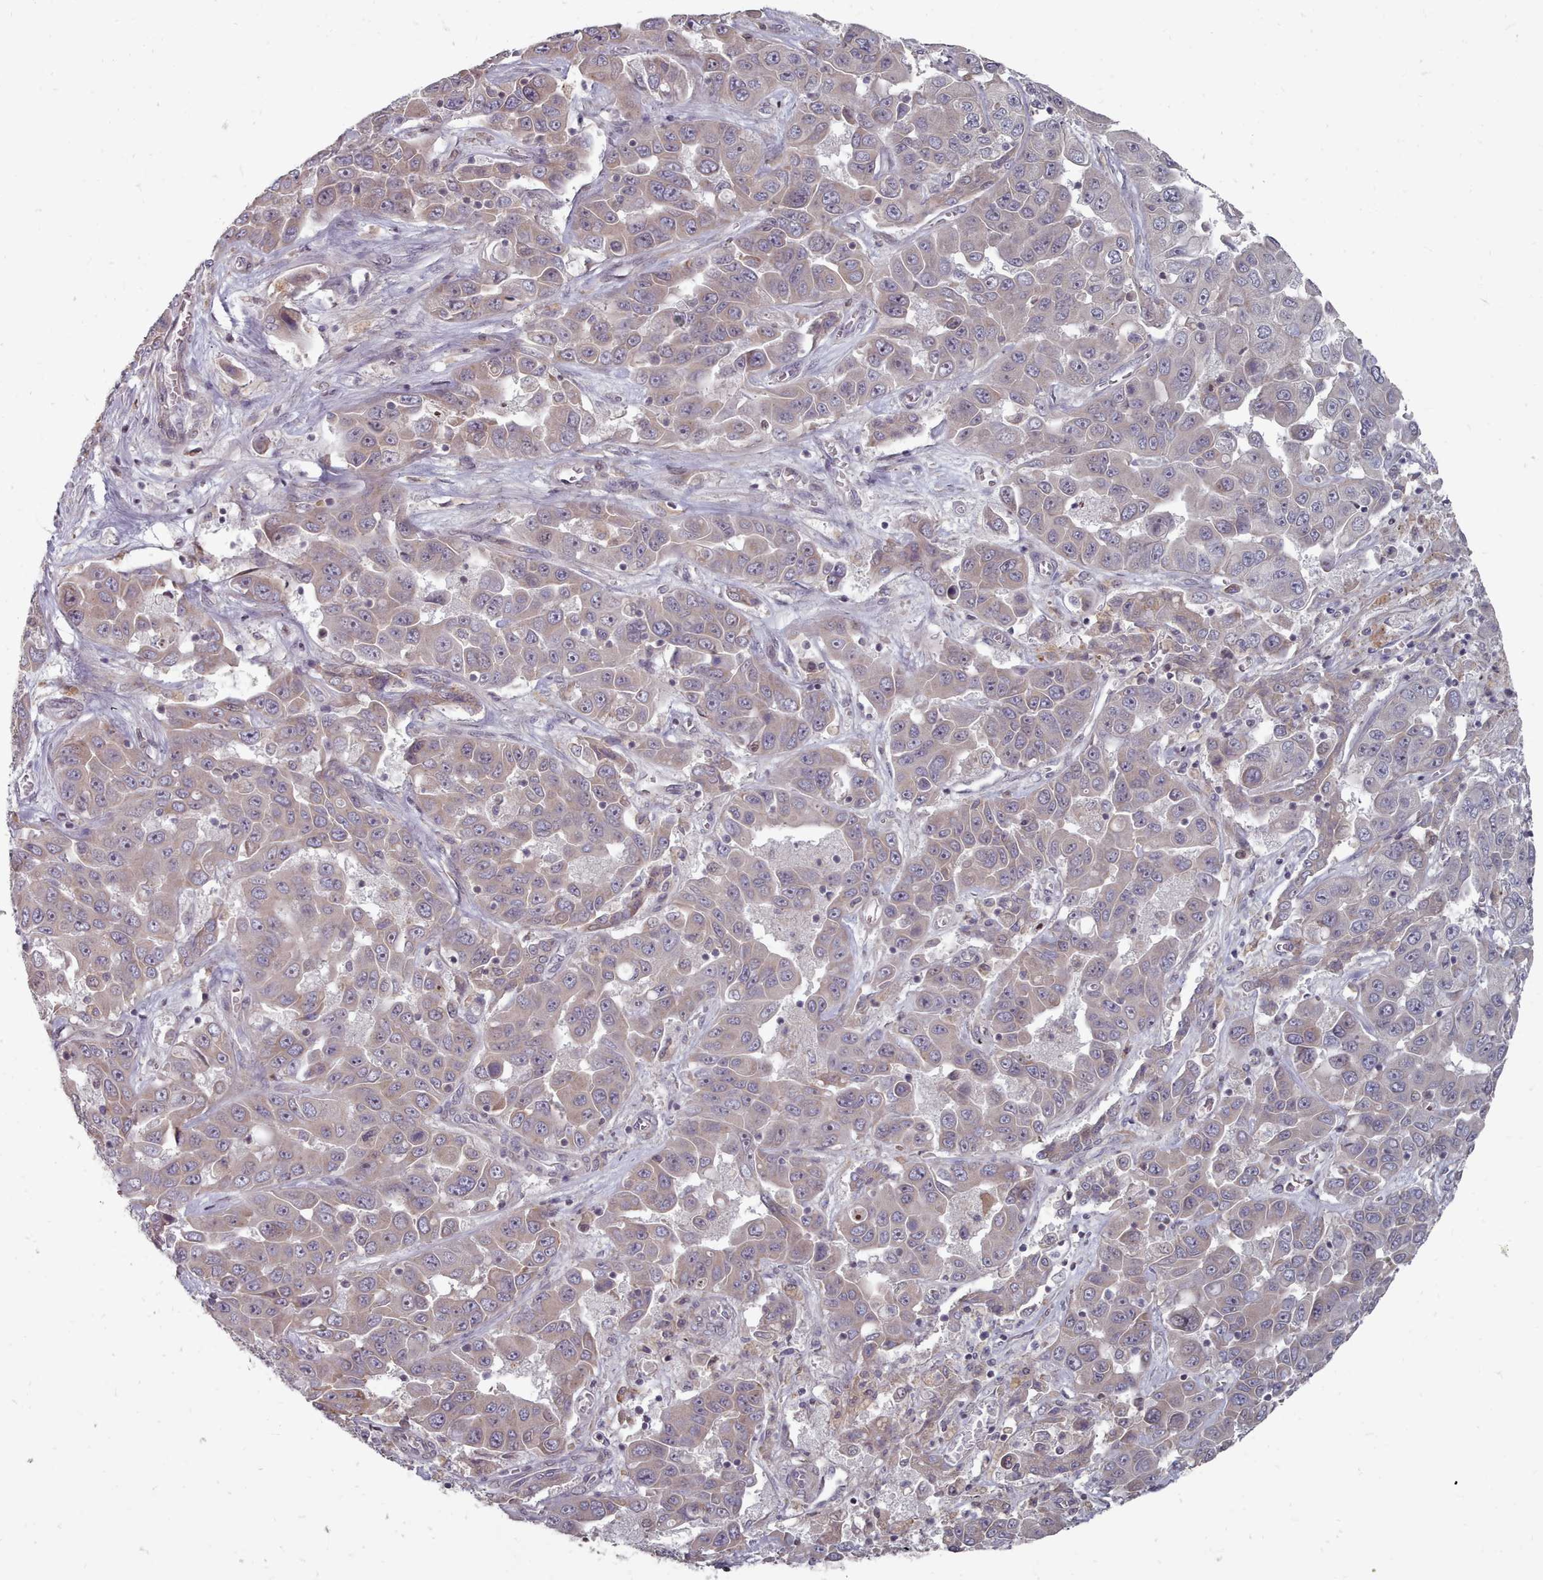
{"staining": {"intensity": "weak", "quantity": "25%-75%", "location": "cytoplasmic/membranous"}, "tissue": "liver cancer", "cell_type": "Tumor cells", "image_type": "cancer", "snomed": [{"axis": "morphology", "description": "Cholangiocarcinoma"}, {"axis": "topography", "description": "Liver"}], "caption": "This photomicrograph reveals immunohistochemistry staining of liver cancer (cholangiocarcinoma), with low weak cytoplasmic/membranous positivity in approximately 25%-75% of tumor cells.", "gene": "ACKR3", "patient": {"sex": "female", "age": 52}}